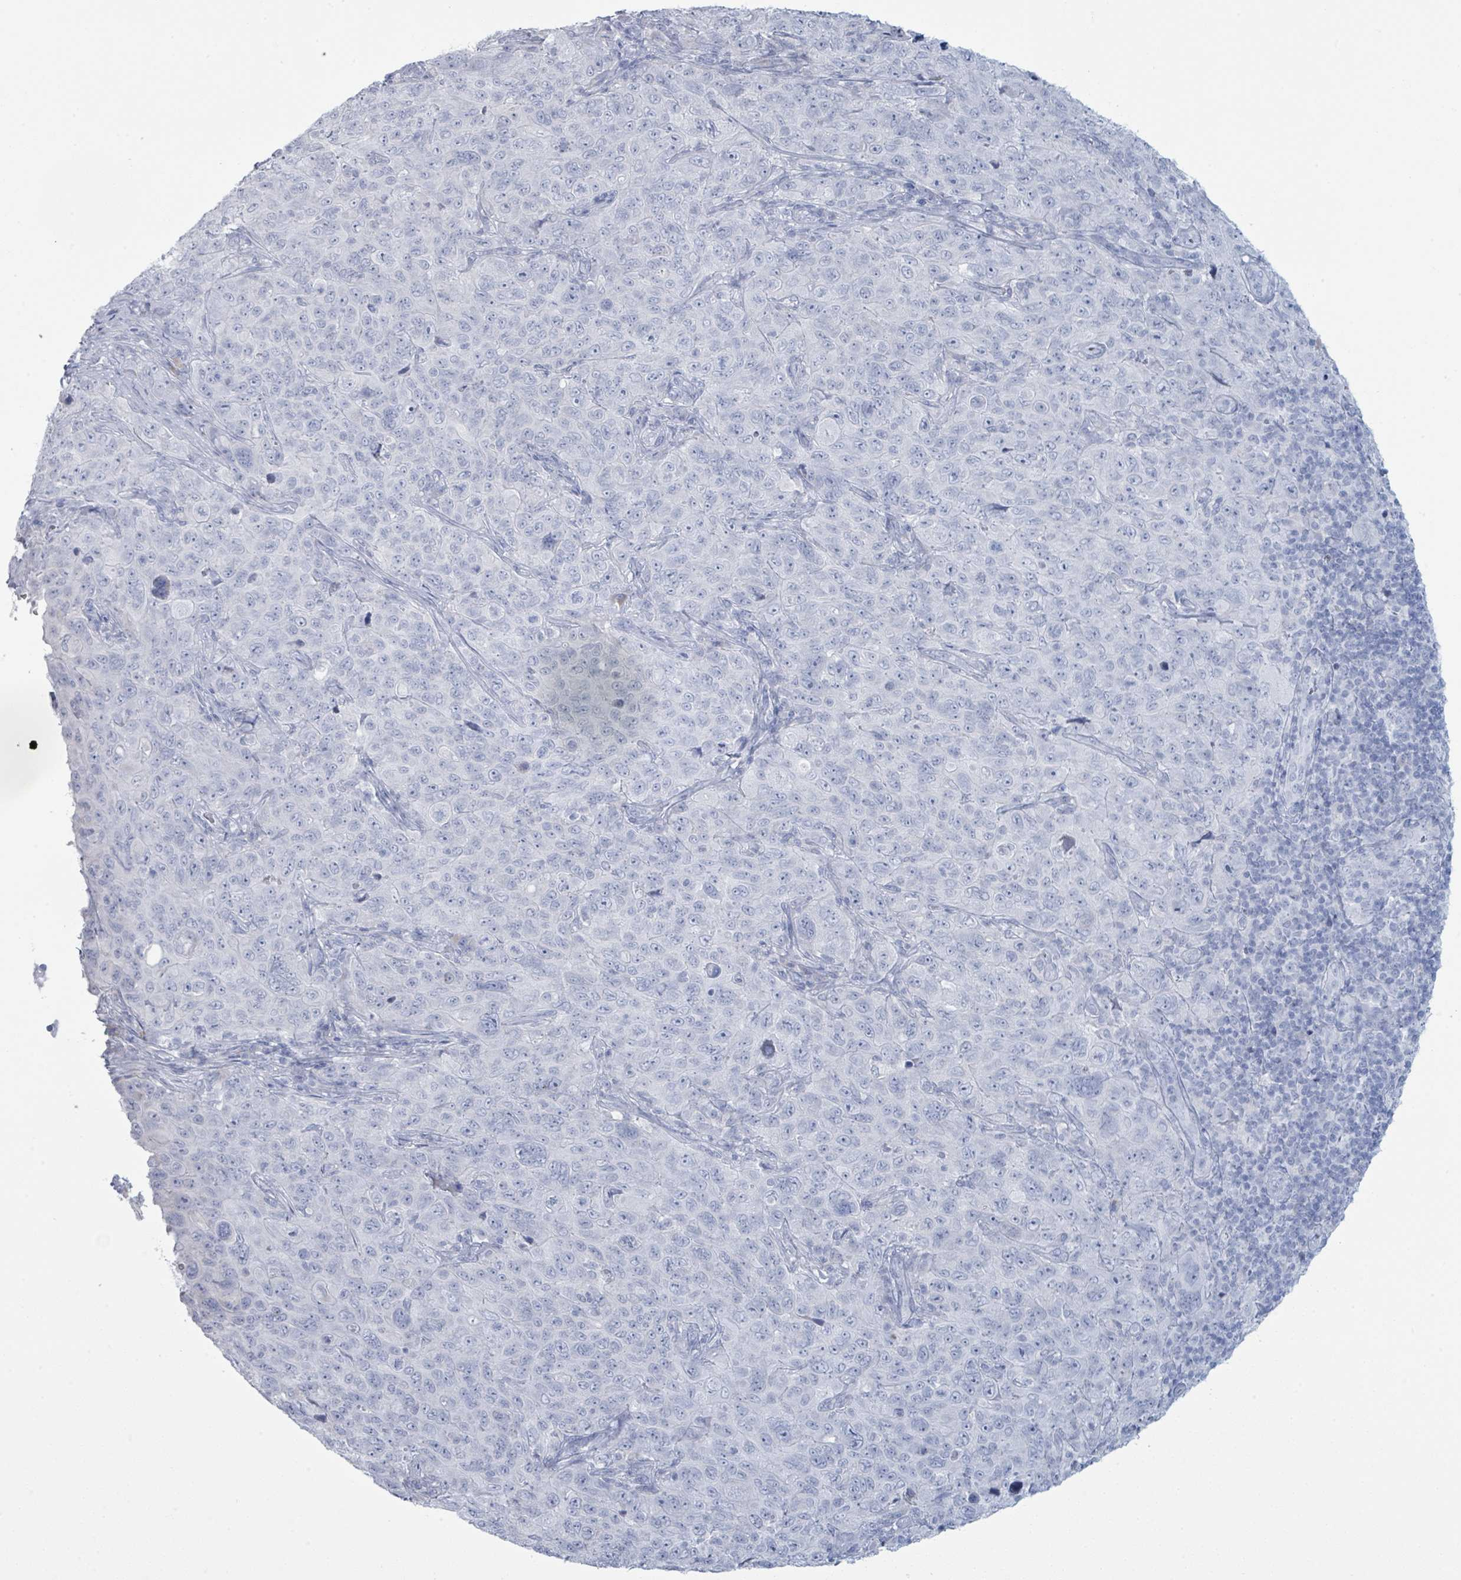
{"staining": {"intensity": "negative", "quantity": "none", "location": "none"}, "tissue": "pancreatic cancer", "cell_type": "Tumor cells", "image_type": "cancer", "snomed": [{"axis": "morphology", "description": "Adenocarcinoma, NOS"}, {"axis": "topography", "description": "Pancreas"}], "caption": "Tumor cells are negative for protein expression in human pancreatic cancer.", "gene": "PGA3", "patient": {"sex": "male", "age": 68}}